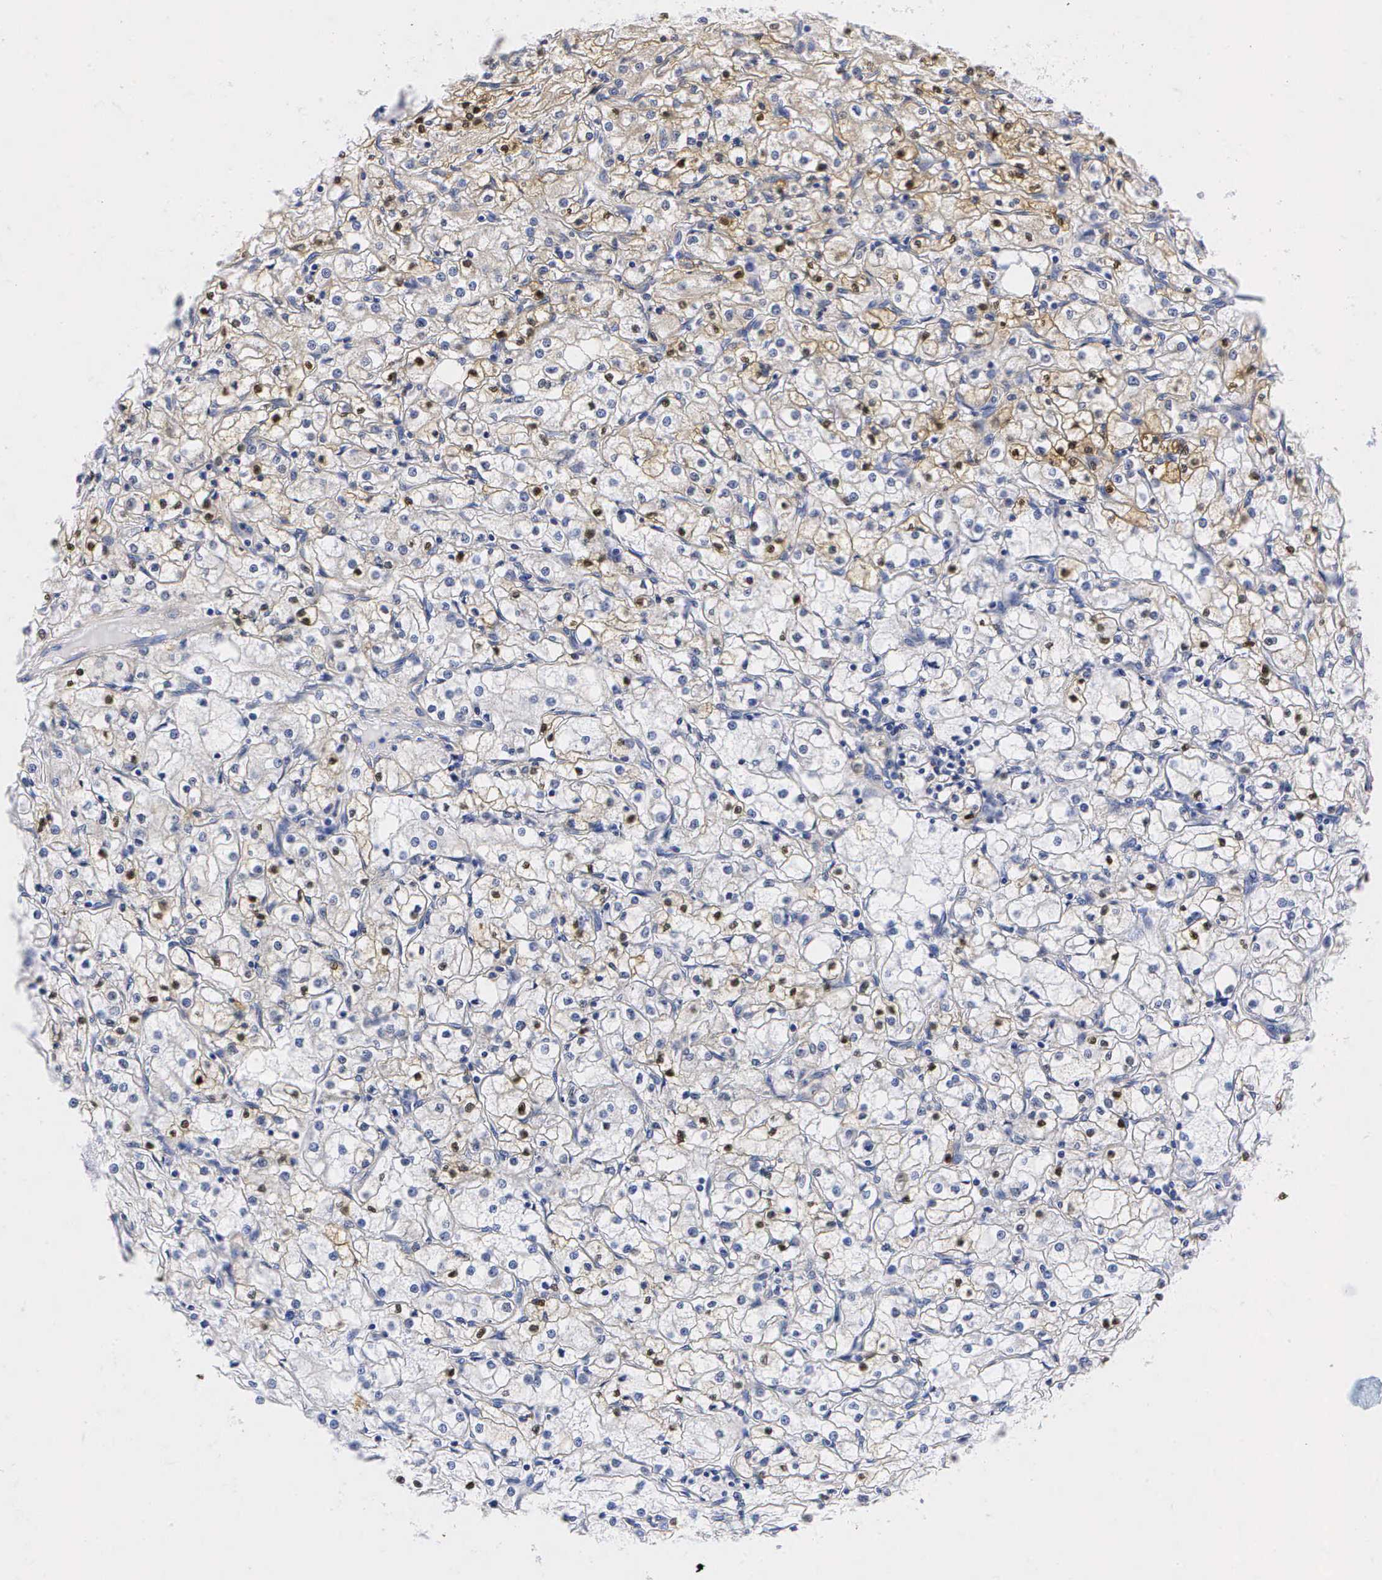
{"staining": {"intensity": "strong", "quantity": ">75%", "location": "cytoplasmic/membranous"}, "tissue": "renal cancer", "cell_type": "Tumor cells", "image_type": "cancer", "snomed": [{"axis": "morphology", "description": "Adenocarcinoma, NOS"}, {"axis": "topography", "description": "Kidney"}], "caption": "Tumor cells reveal high levels of strong cytoplasmic/membranous expression in approximately >75% of cells in human renal adenocarcinoma.", "gene": "ENO2", "patient": {"sex": "male", "age": 61}}